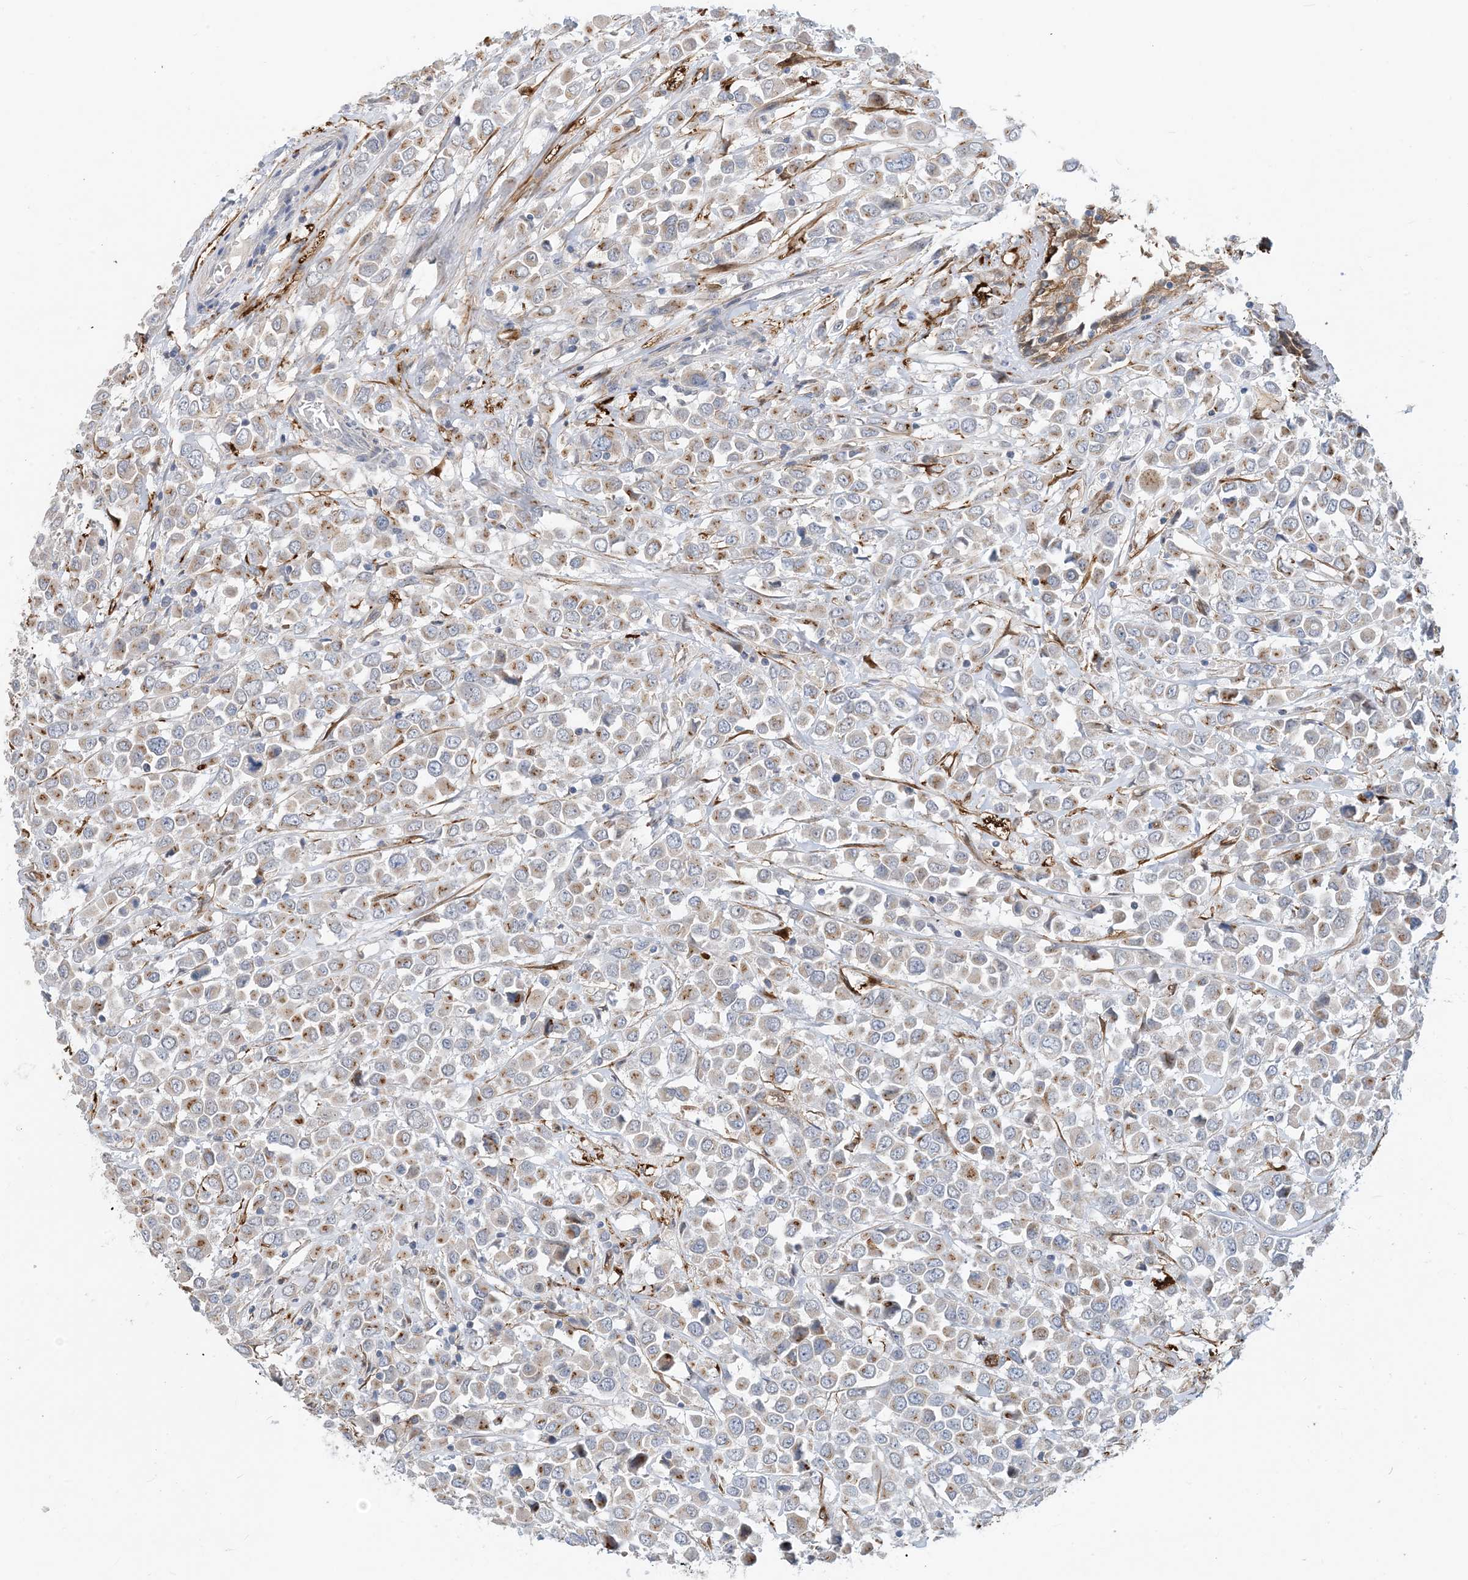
{"staining": {"intensity": "weak", "quantity": "25%-75%", "location": "cytoplasmic/membranous"}, "tissue": "breast cancer", "cell_type": "Tumor cells", "image_type": "cancer", "snomed": [{"axis": "morphology", "description": "Duct carcinoma"}, {"axis": "topography", "description": "Breast"}], "caption": "The photomicrograph exhibits staining of intraductal carcinoma (breast), revealing weak cytoplasmic/membranous protein expression (brown color) within tumor cells.", "gene": "EIF2A", "patient": {"sex": "female", "age": 61}}